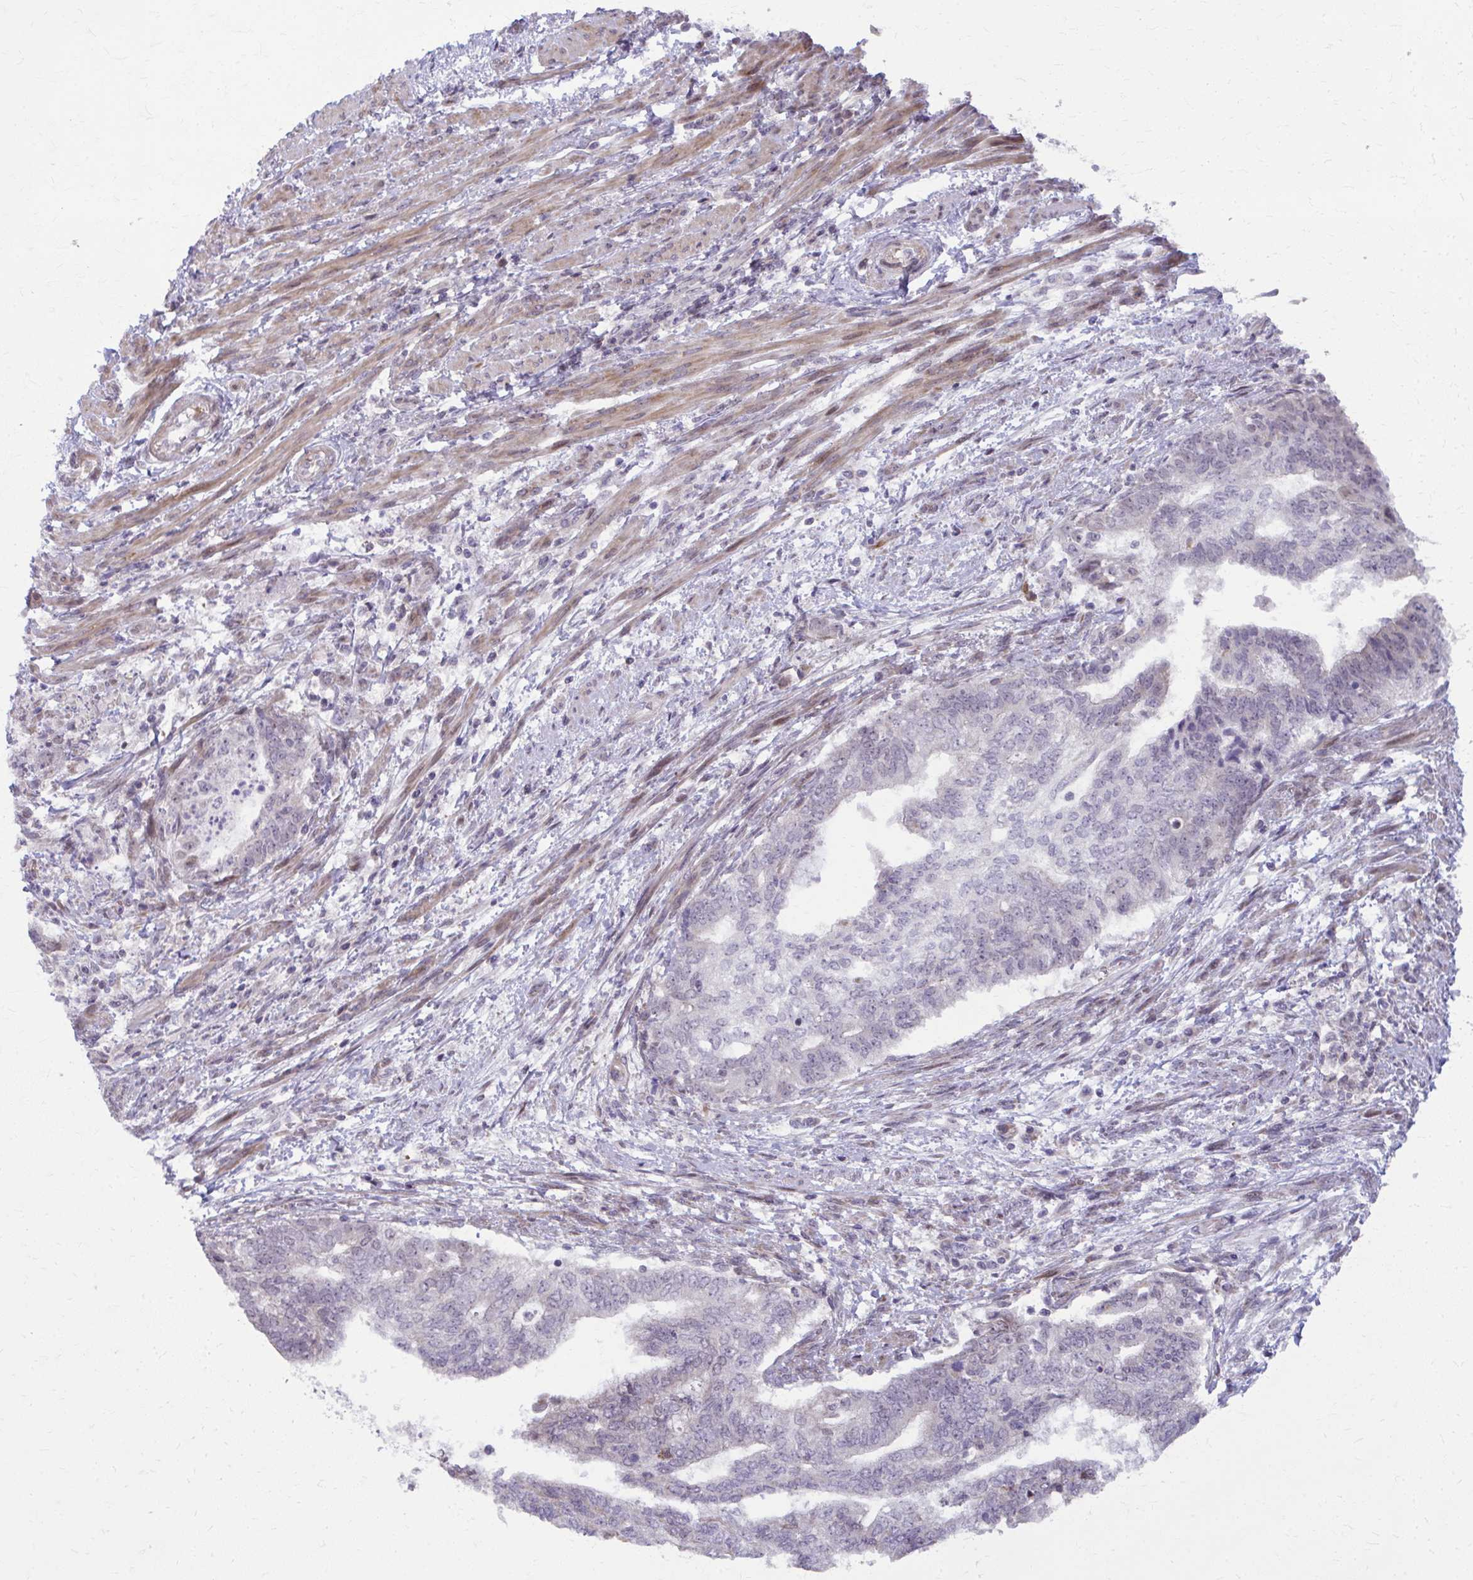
{"staining": {"intensity": "negative", "quantity": "none", "location": "none"}, "tissue": "endometrial cancer", "cell_type": "Tumor cells", "image_type": "cancer", "snomed": [{"axis": "morphology", "description": "Adenocarcinoma, NOS"}, {"axis": "topography", "description": "Endometrium"}], "caption": "Tumor cells are negative for protein expression in human endometrial cancer (adenocarcinoma).", "gene": "MAF1", "patient": {"sex": "female", "age": 65}}